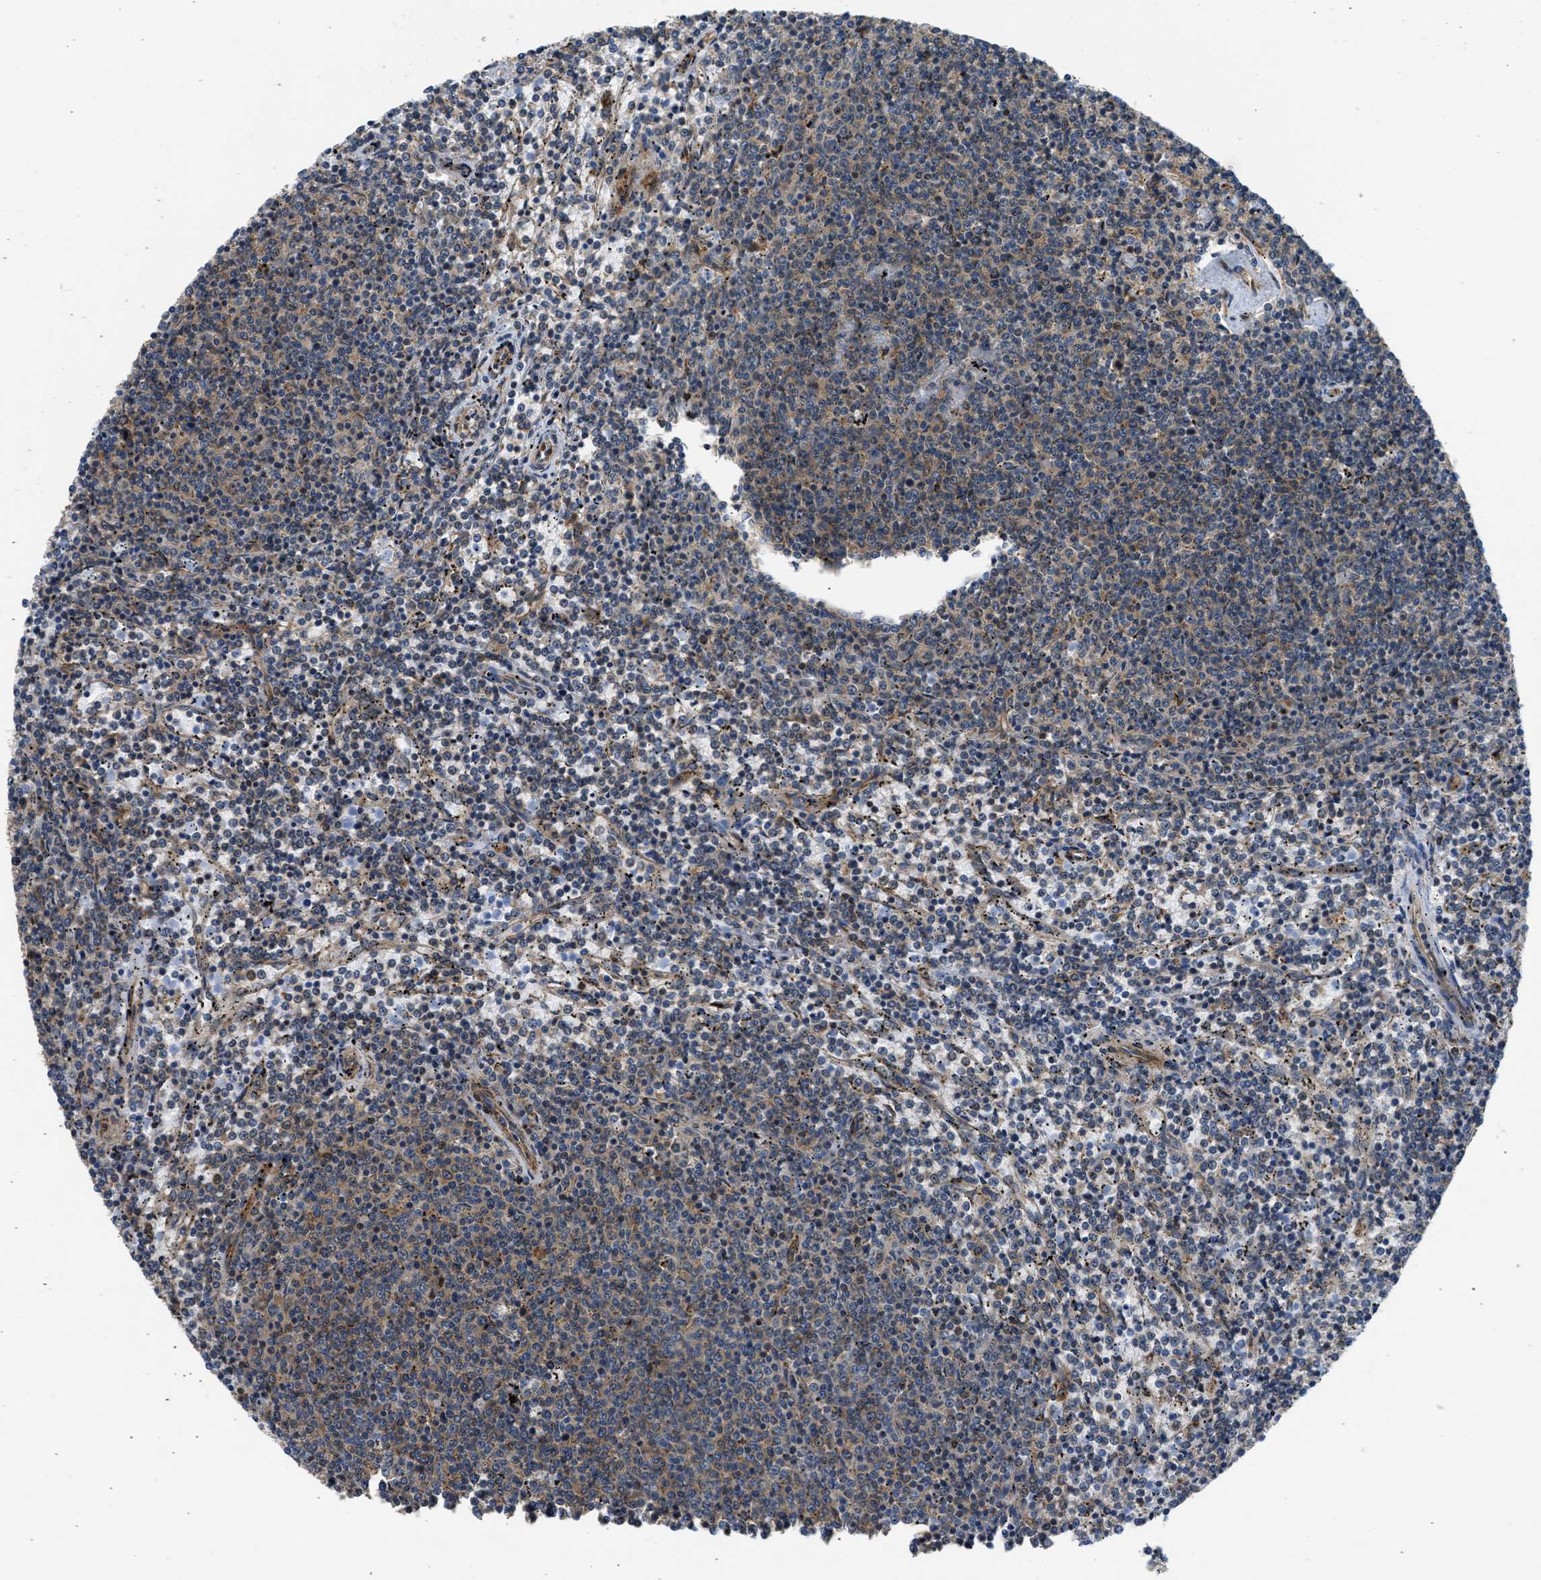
{"staining": {"intensity": "moderate", "quantity": "<25%", "location": "cytoplasmic/membranous"}, "tissue": "lymphoma", "cell_type": "Tumor cells", "image_type": "cancer", "snomed": [{"axis": "morphology", "description": "Malignant lymphoma, non-Hodgkin's type, Low grade"}, {"axis": "topography", "description": "Spleen"}], "caption": "Immunohistochemical staining of human lymphoma displays low levels of moderate cytoplasmic/membranous staining in about <25% of tumor cells. The protein is stained brown, and the nuclei are stained in blue (DAB IHC with brightfield microscopy, high magnification).", "gene": "SEPTIN2", "patient": {"sex": "female", "age": 50}}